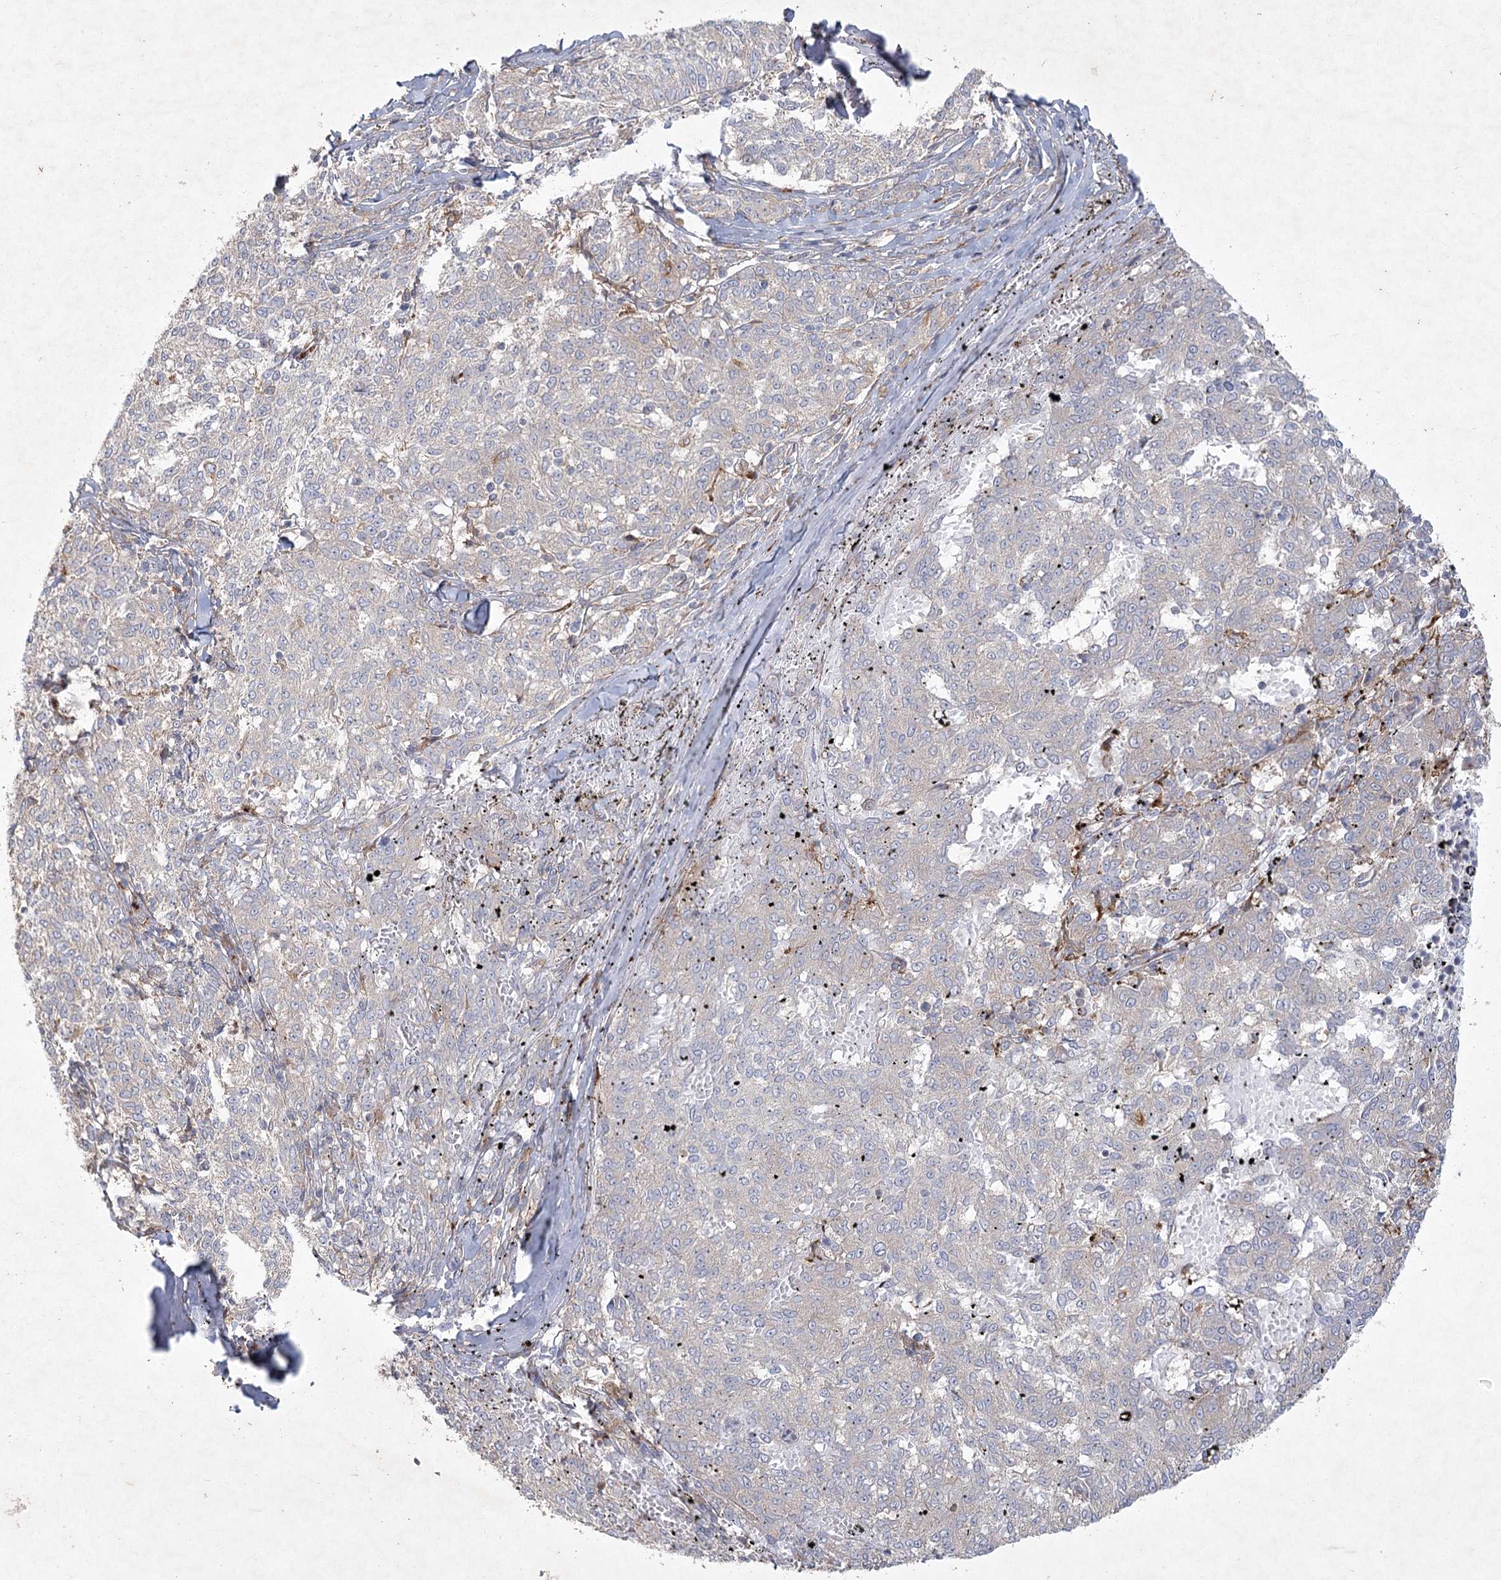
{"staining": {"intensity": "negative", "quantity": "none", "location": "none"}, "tissue": "melanoma", "cell_type": "Tumor cells", "image_type": "cancer", "snomed": [{"axis": "morphology", "description": "Malignant melanoma, NOS"}, {"axis": "topography", "description": "Skin"}], "caption": "An IHC image of malignant melanoma is shown. There is no staining in tumor cells of malignant melanoma. Nuclei are stained in blue.", "gene": "FAM110C", "patient": {"sex": "female", "age": 72}}